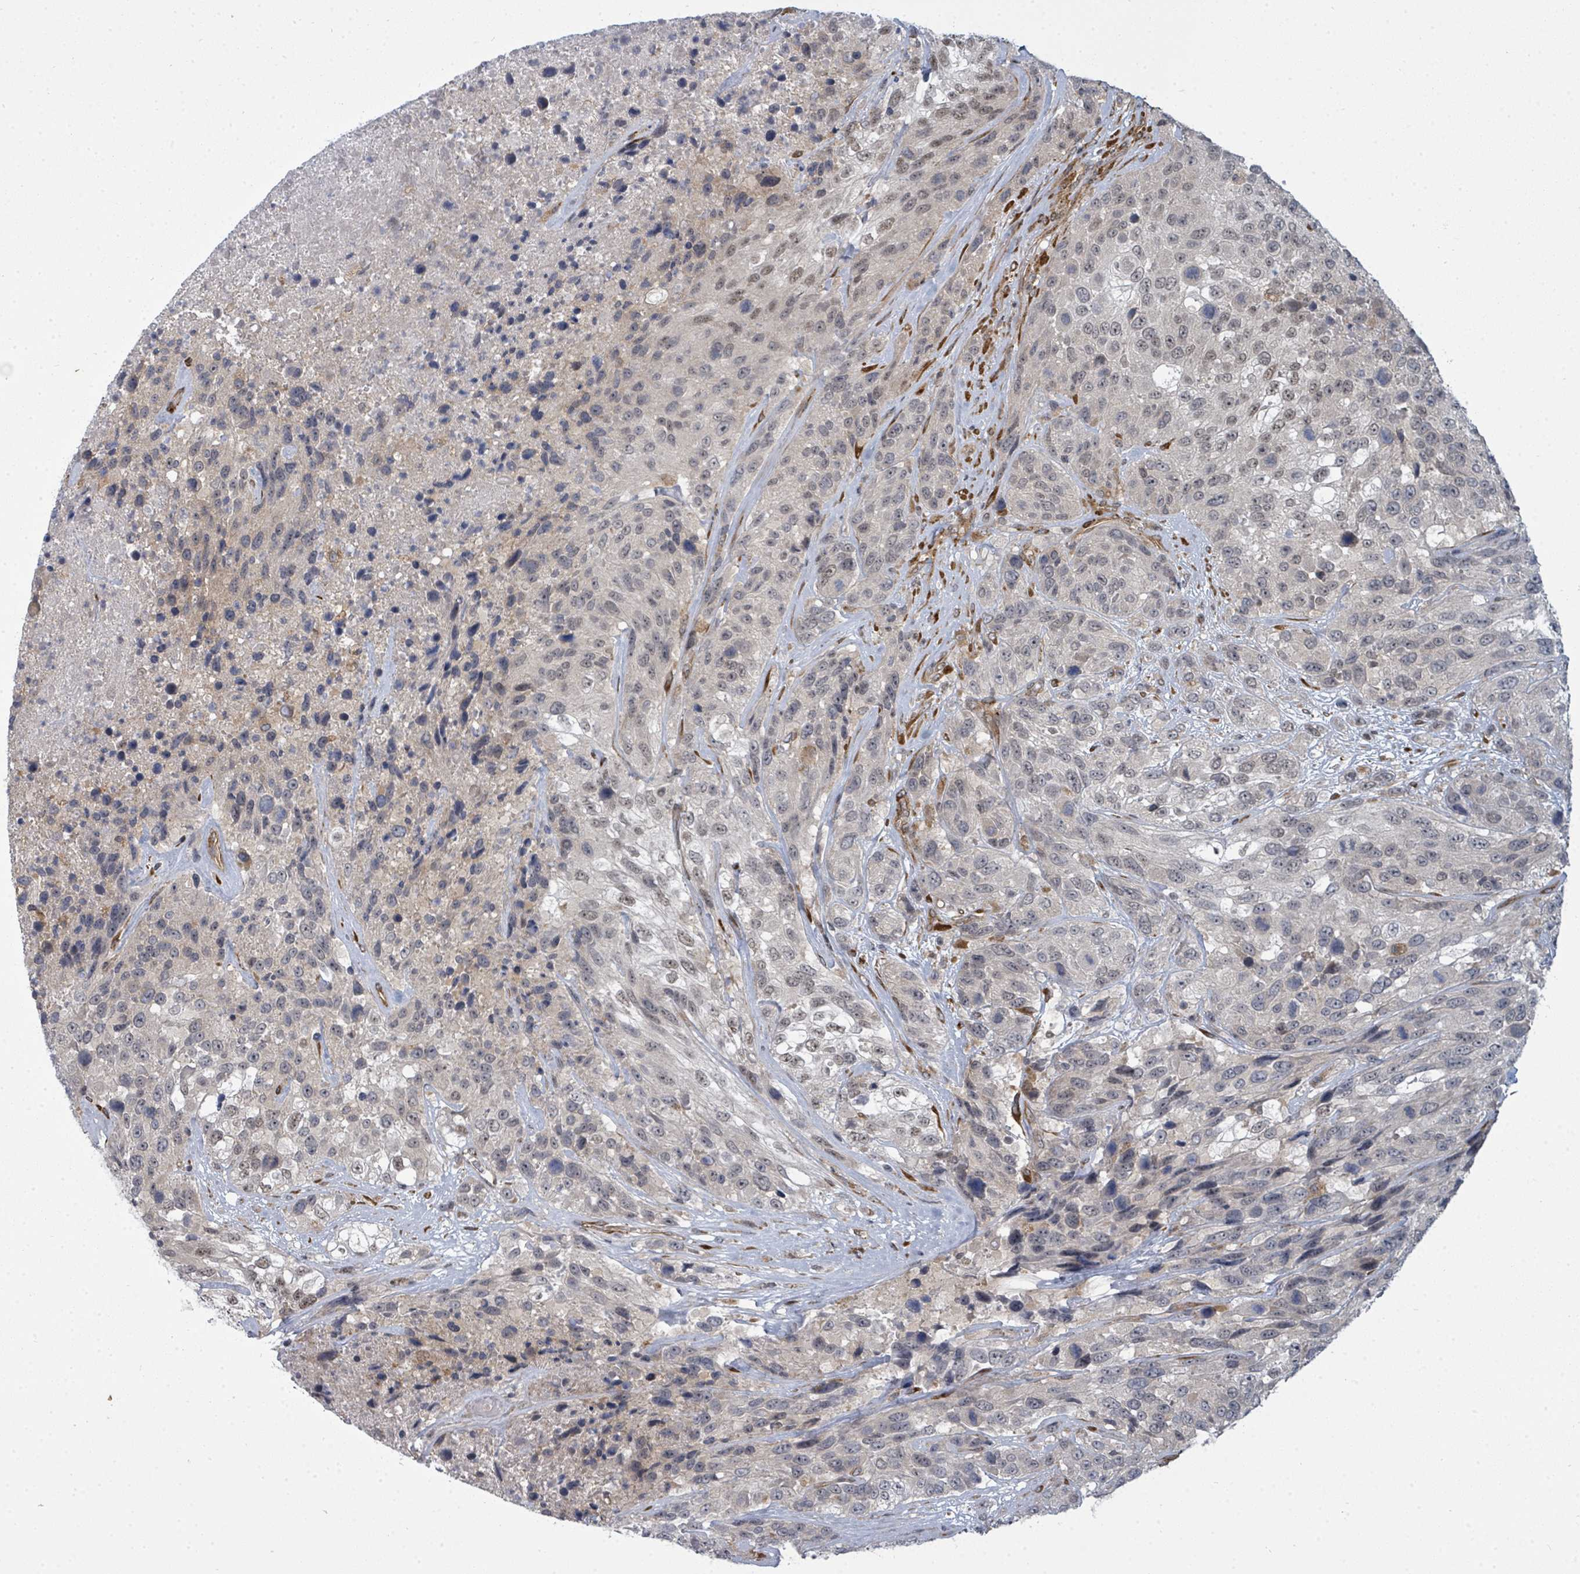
{"staining": {"intensity": "weak", "quantity": "<25%", "location": "nuclear"}, "tissue": "urothelial cancer", "cell_type": "Tumor cells", "image_type": "cancer", "snomed": [{"axis": "morphology", "description": "Urothelial carcinoma, High grade"}, {"axis": "topography", "description": "Urinary bladder"}], "caption": "The image reveals no significant positivity in tumor cells of urothelial cancer.", "gene": "PSMG2", "patient": {"sex": "female", "age": 70}}